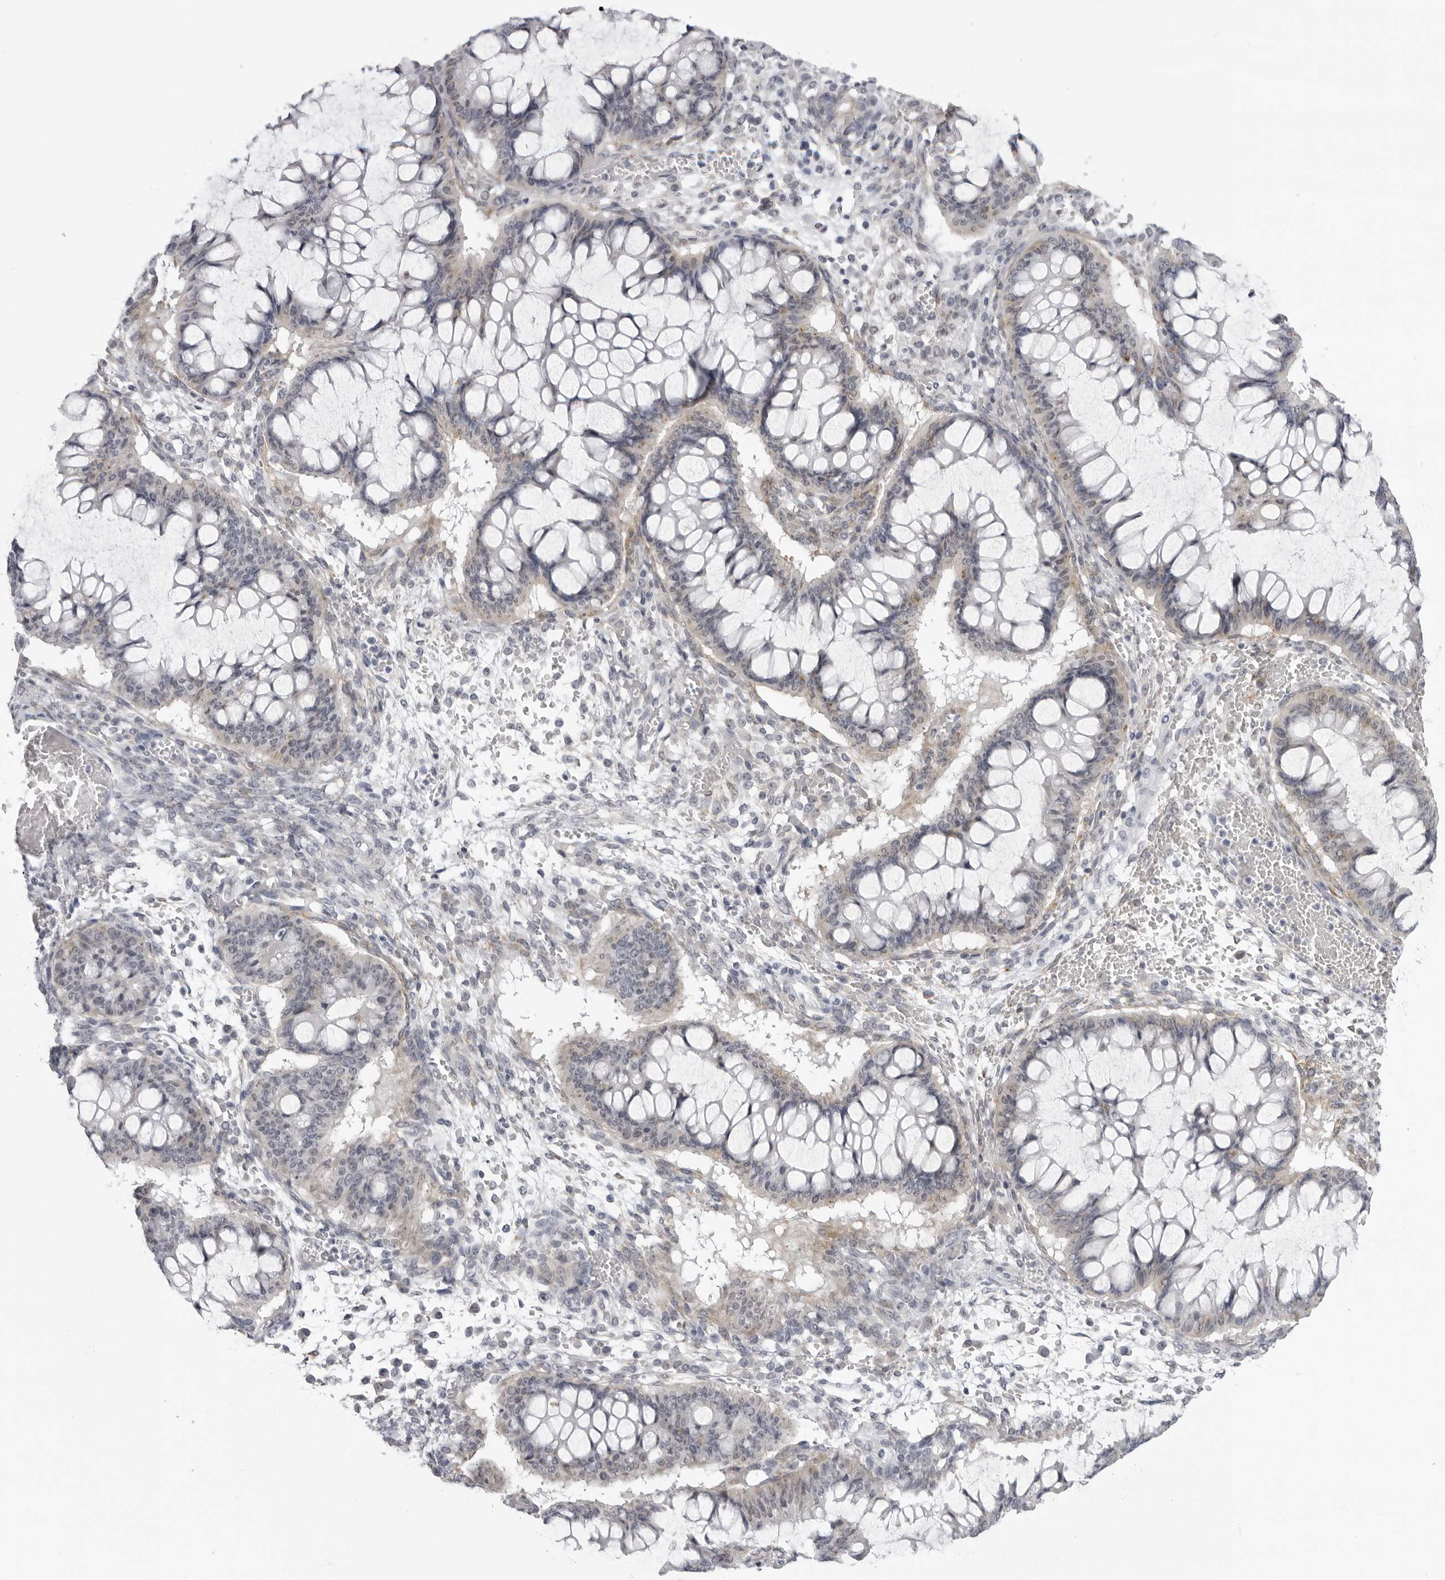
{"staining": {"intensity": "negative", "quantity": "none", "location": "none"}, "tissue": "ovarian cancer", "cell_type": "Tumor cells", "image_type": "cancer", "snomed": [{"axis": "morphology", "description": "Cystadenocarcinoma, mucinous, NOS"}, {"axis": "topography", "description": "Ovary"}], "caption": "Ovarian mucinous cystadenocarcinoma stained for a protein using immunohistochemistry (IHC) demonstrates no positivity tumor cells.", "gene": "DNALI1", "patient": {"sex": "female", "age": 73}}